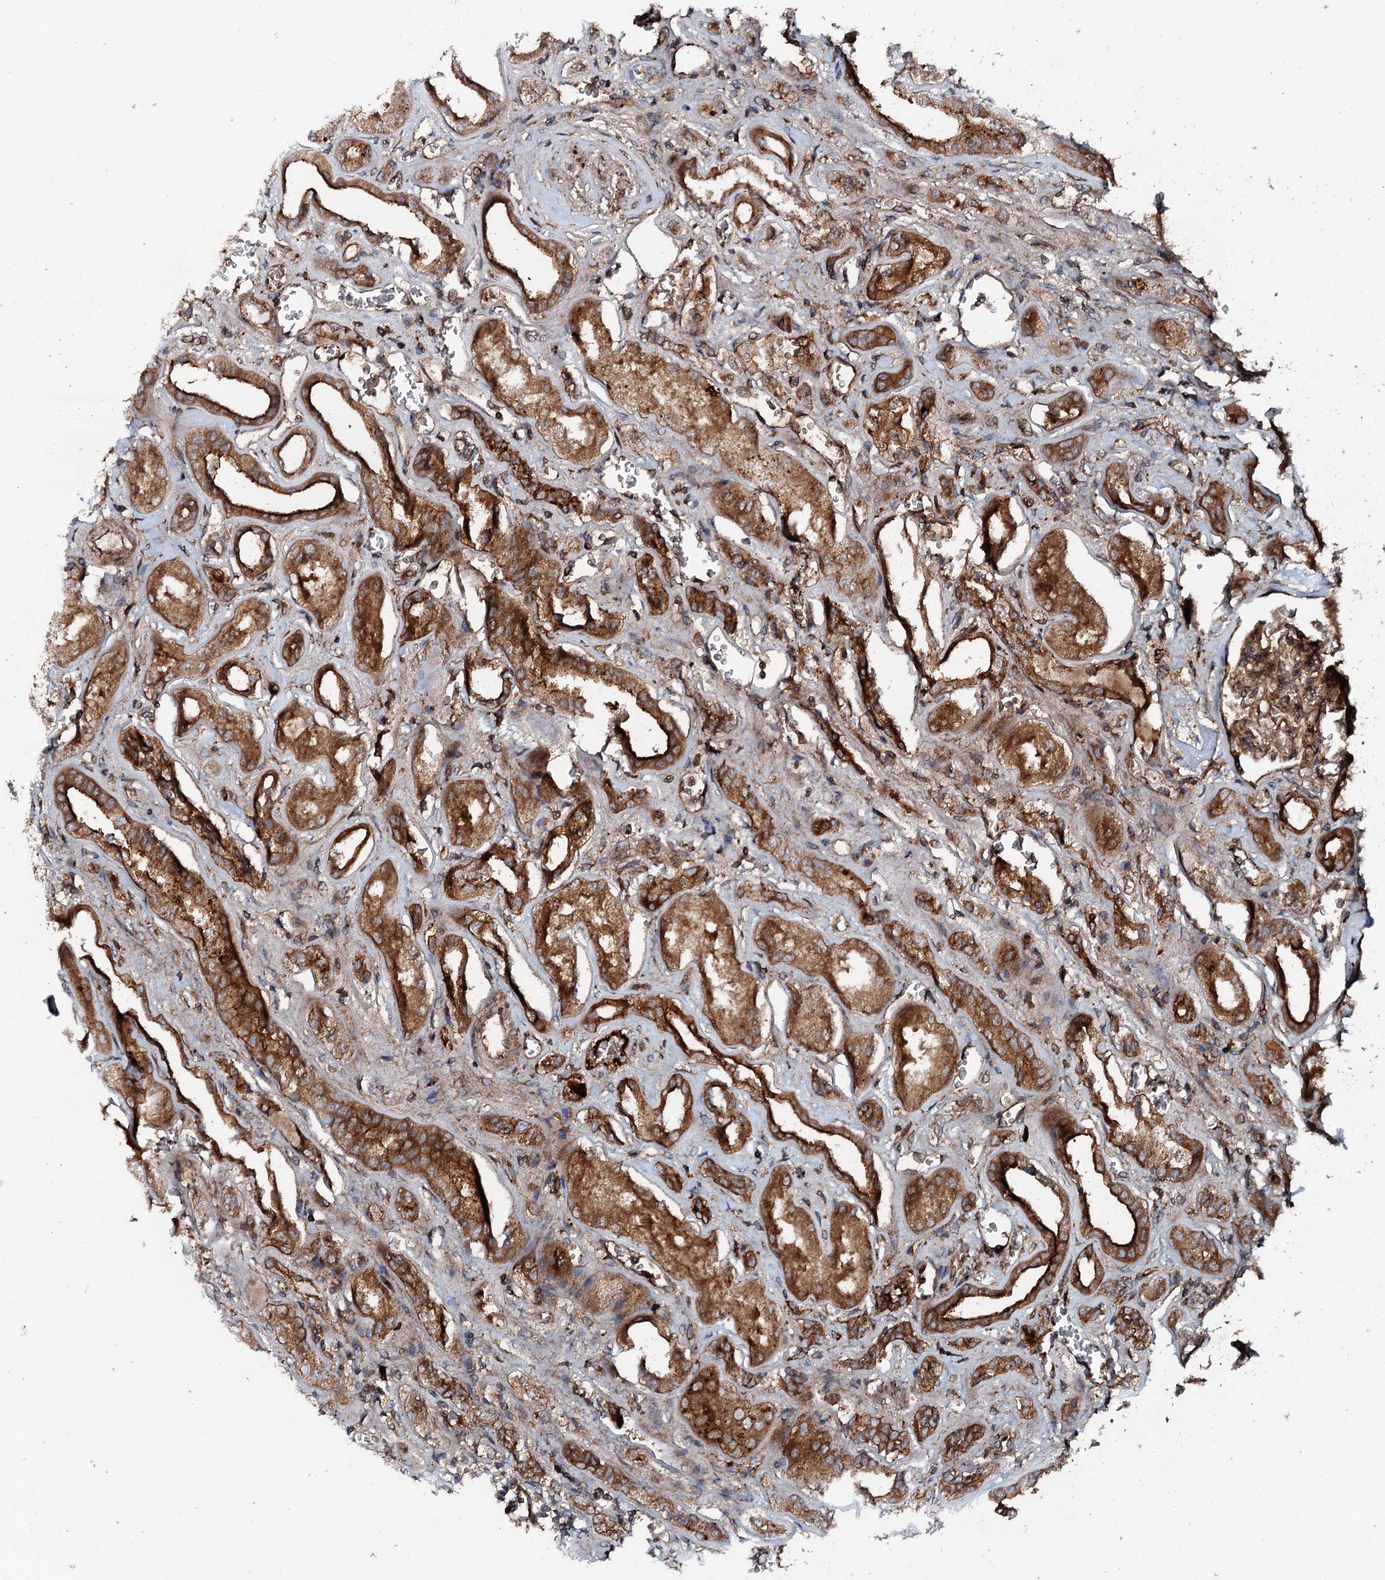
{"staining": {"intensity": "moderate", "quantity": "25%-75%", "location": "cytoplasmic/membranous"}, "tissue": "kidney", "cell_type": "Cells in glomeruli", "image_type": "normal", "snomed": [{"axis": "morphology", "description": "Normal tissue, NOS"}, {"axis": "morphology", "description": "Adenocarcinoma, NOS"}, {"axis": "topography", "description": "Kidney"}], "caption": "Brown immunohistochemical staining in unremarkable kidney shows moderate cytoplasmic/membranous staining in about 25%-75% of cells in glomeruli.", "gene": "FLYWCH1", "patient": {"sex": "female", "age": 68}}